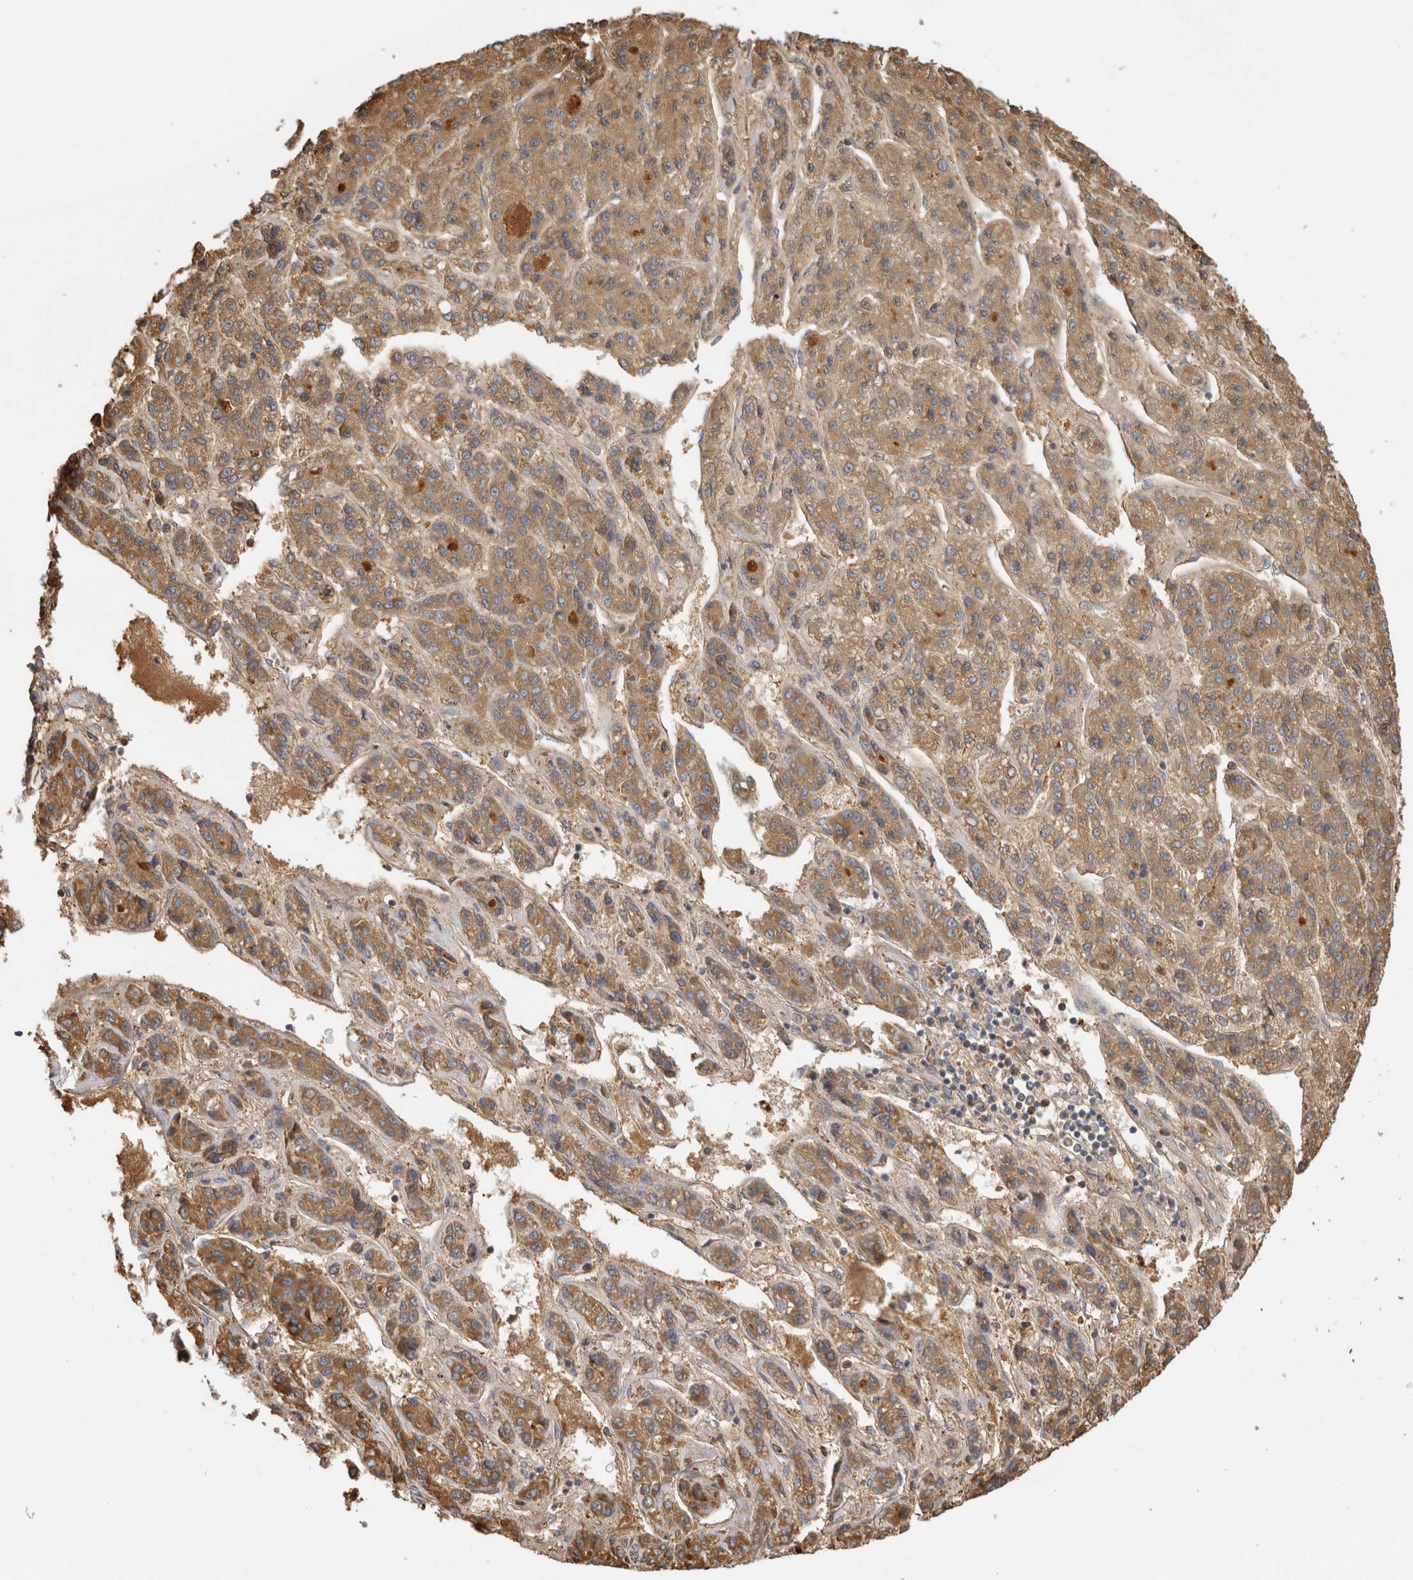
{"staining": {"intensity": "moderate", "quantity": ">75%", "location": "cytoplasmic/membranous"}, "tissue": "liver cancer", "cell_type": "Tumor cells", "image_type": "cancer", "snomed": [{"axis": "morphology", "description": "Carcinoma, Hepatocellular, NOS"}, {"axis": "topography", "description": "Liver"}], "caption": "Protein staining exhibits moderate cytoplasmic/membranous expression in approximately >75% of tumor cells in liver hepatocellular carcinoma. Using DAB (brown) and hematoxylin (blue) stains, captured at high magnification using brightfield microscopy.", "gene": "ST8SIA1", "patient": {"sex": "male", "age": 70}}